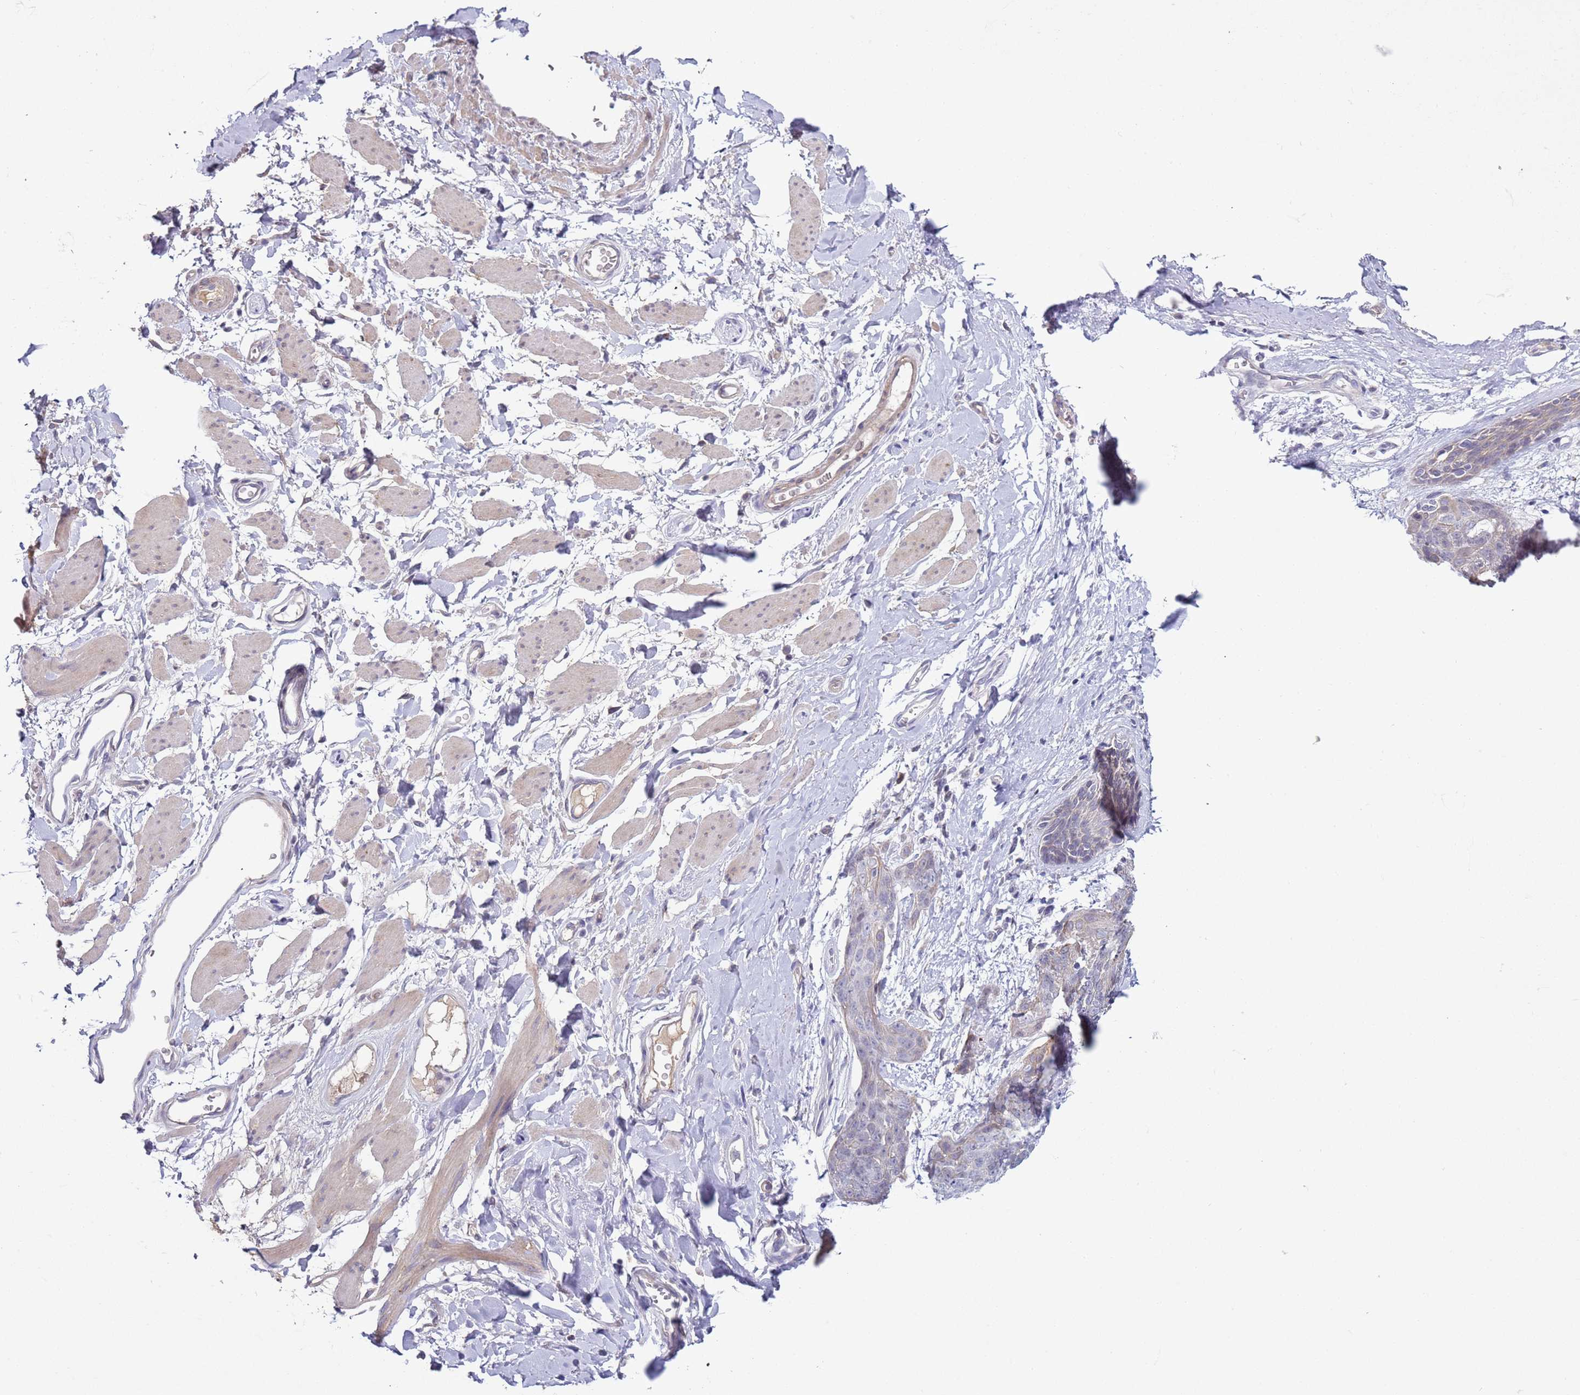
{"staining": {"intensity": "negative", "quantity": "none", "location": "none"}, "tissue": "skin cancer", "cell_type": "Tumor cells", "image_type": "cancer", "snomed": [{"axis": "morphology", "description": "Squamous cell carcinoma, NOS"}, {"axis": "topography", "description": "Skin"}, {"axis": "topography", "description": "Vulva"}], "caption": "Micrograph shows no significant protein positivity in tumor cells of skin cancer (squamous cell carcinoma).", "gene": "NPAP1", "patient": {"sex": "female", "age": 85}}